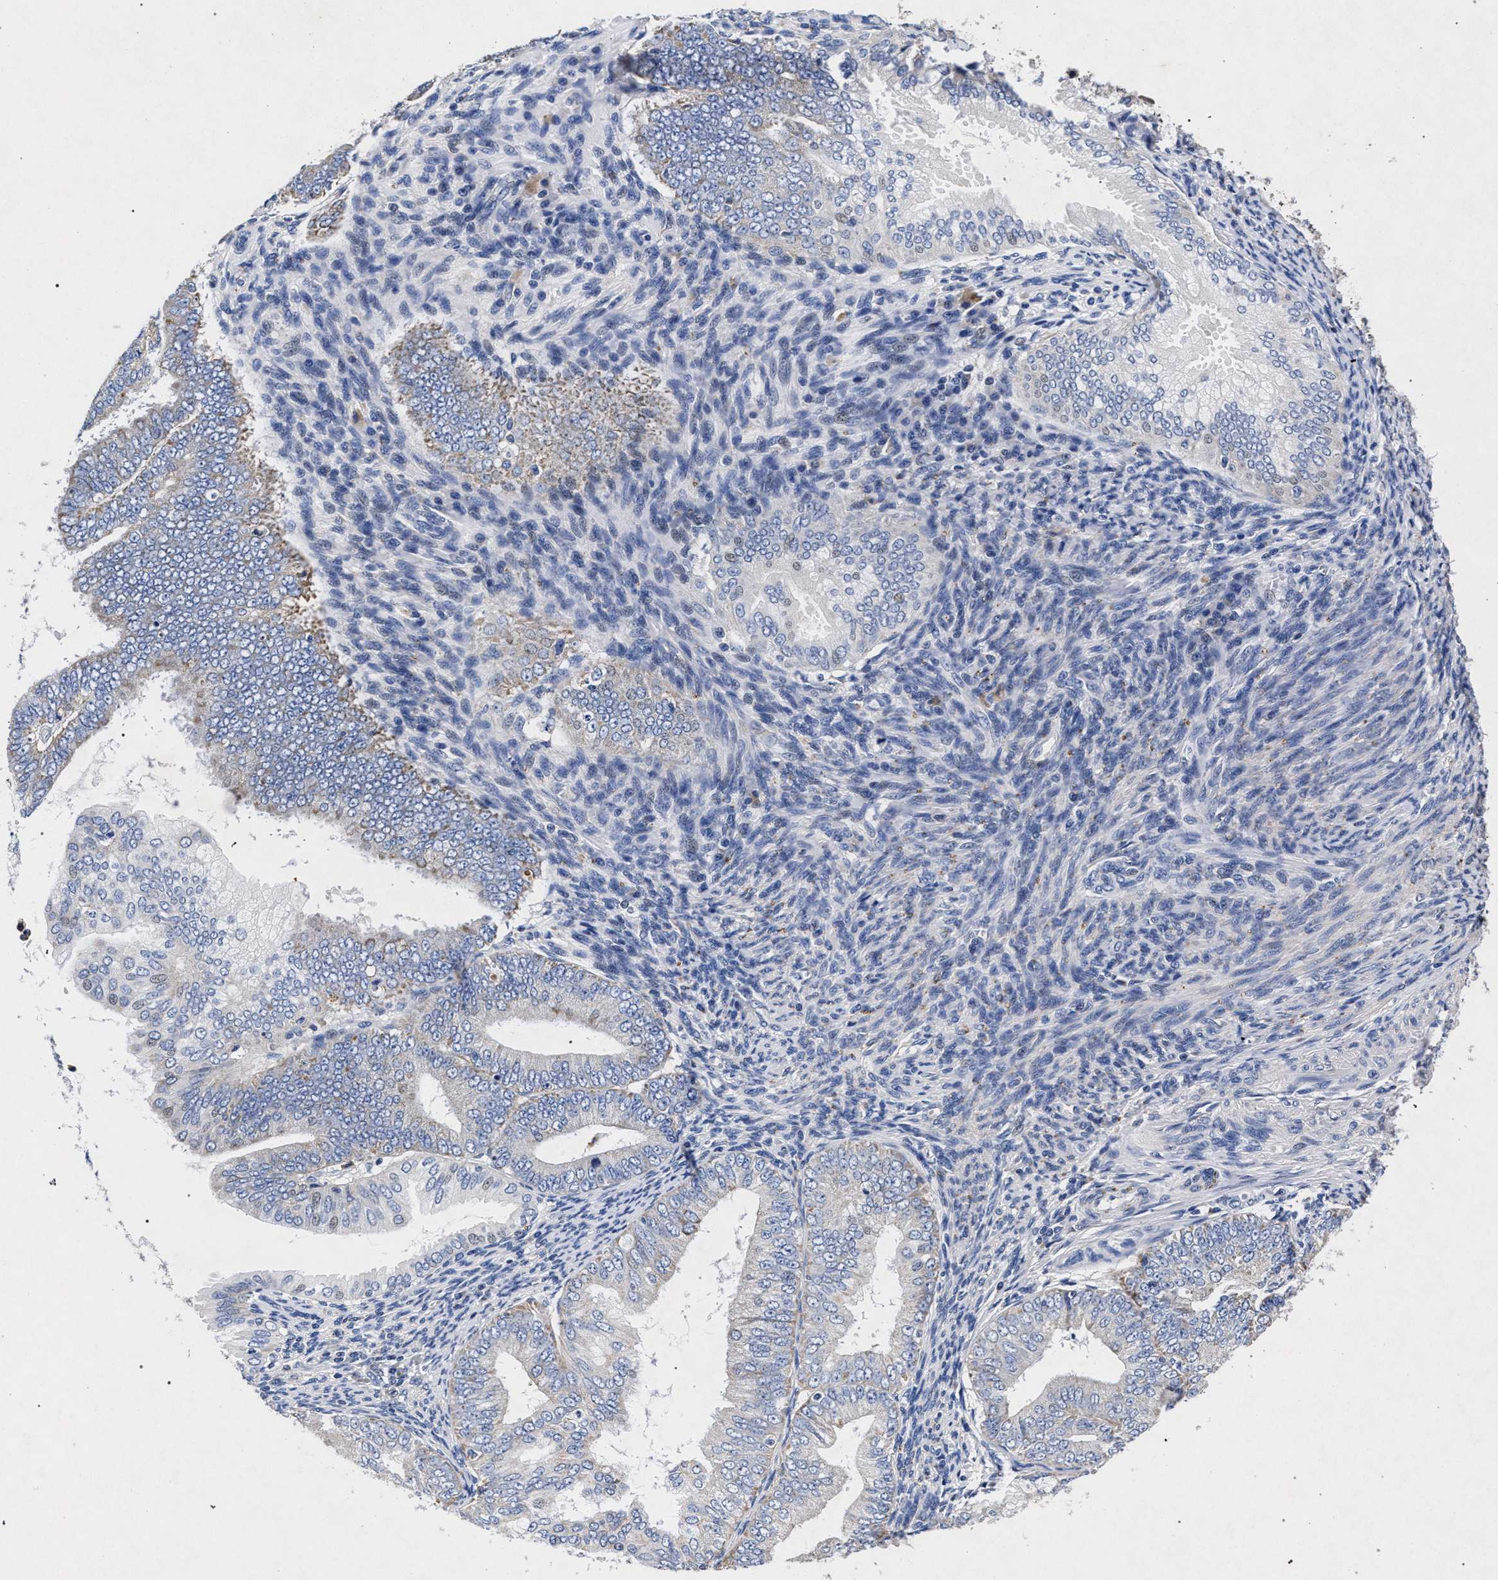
{"staining": {"intensity": "weak", "quantity": "<25%", "location": "cytoplasmic/membranous"}, "tissue": "endometrial cancer", "cell_type": "Tumor cells", "image_type": "cancer", "snomed": [{"axis": "morphology", "description": "Adenocarcinoma, NOS"}, {"axis": "topography", "description": "Endometrium"}], "caption": "DAB (3,3'-diaminobenzidine) immunohistochemical staining of endometrial cancer (adenocarcinoma) exhibits no significant expression in tumor cells.", "gene": "HSD17B14", "patient": {"sex": "female", "age": 63}}